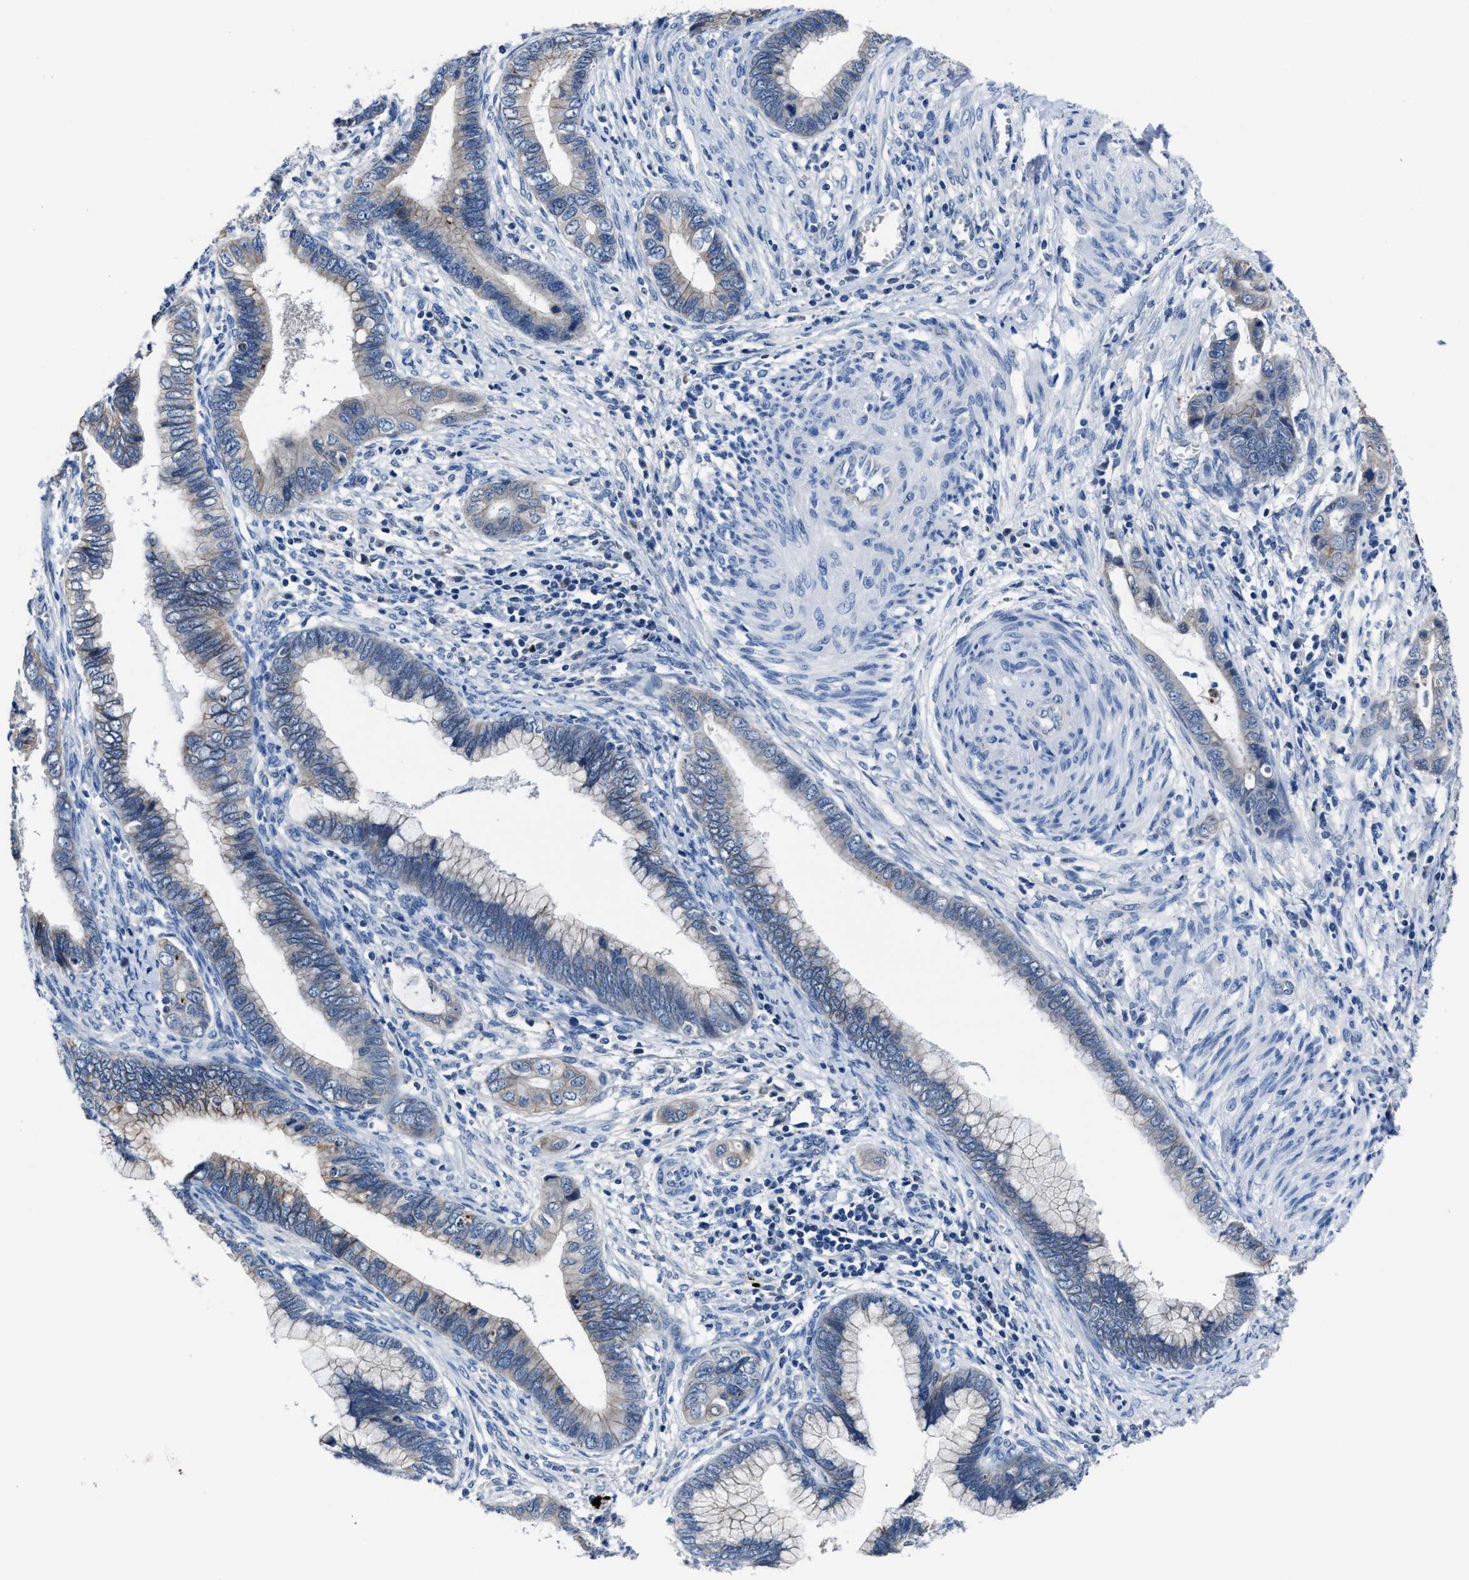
{"staining": {"intensity": "moderate", "quantity": "25%-75%", "location": "cytoplasmic/membranous"}, "tissue": "cervical cancer", "cell_type": "Tumor cells", "image_type": "cancer", "snomed": [{"axis": "morphology", "description": "Adenocarcinoma, NOS"}, {"axis": "topography", "description": "Cervix"}], "caption": "Tumor cells display medium levels of moderate cytoplasmic/membranous staining in about 25%-75% of cells in cervical cancer. Nuclei are stained in blue.", "gene": "GHITM", "patient": {"sex": "female", "age": 44}}